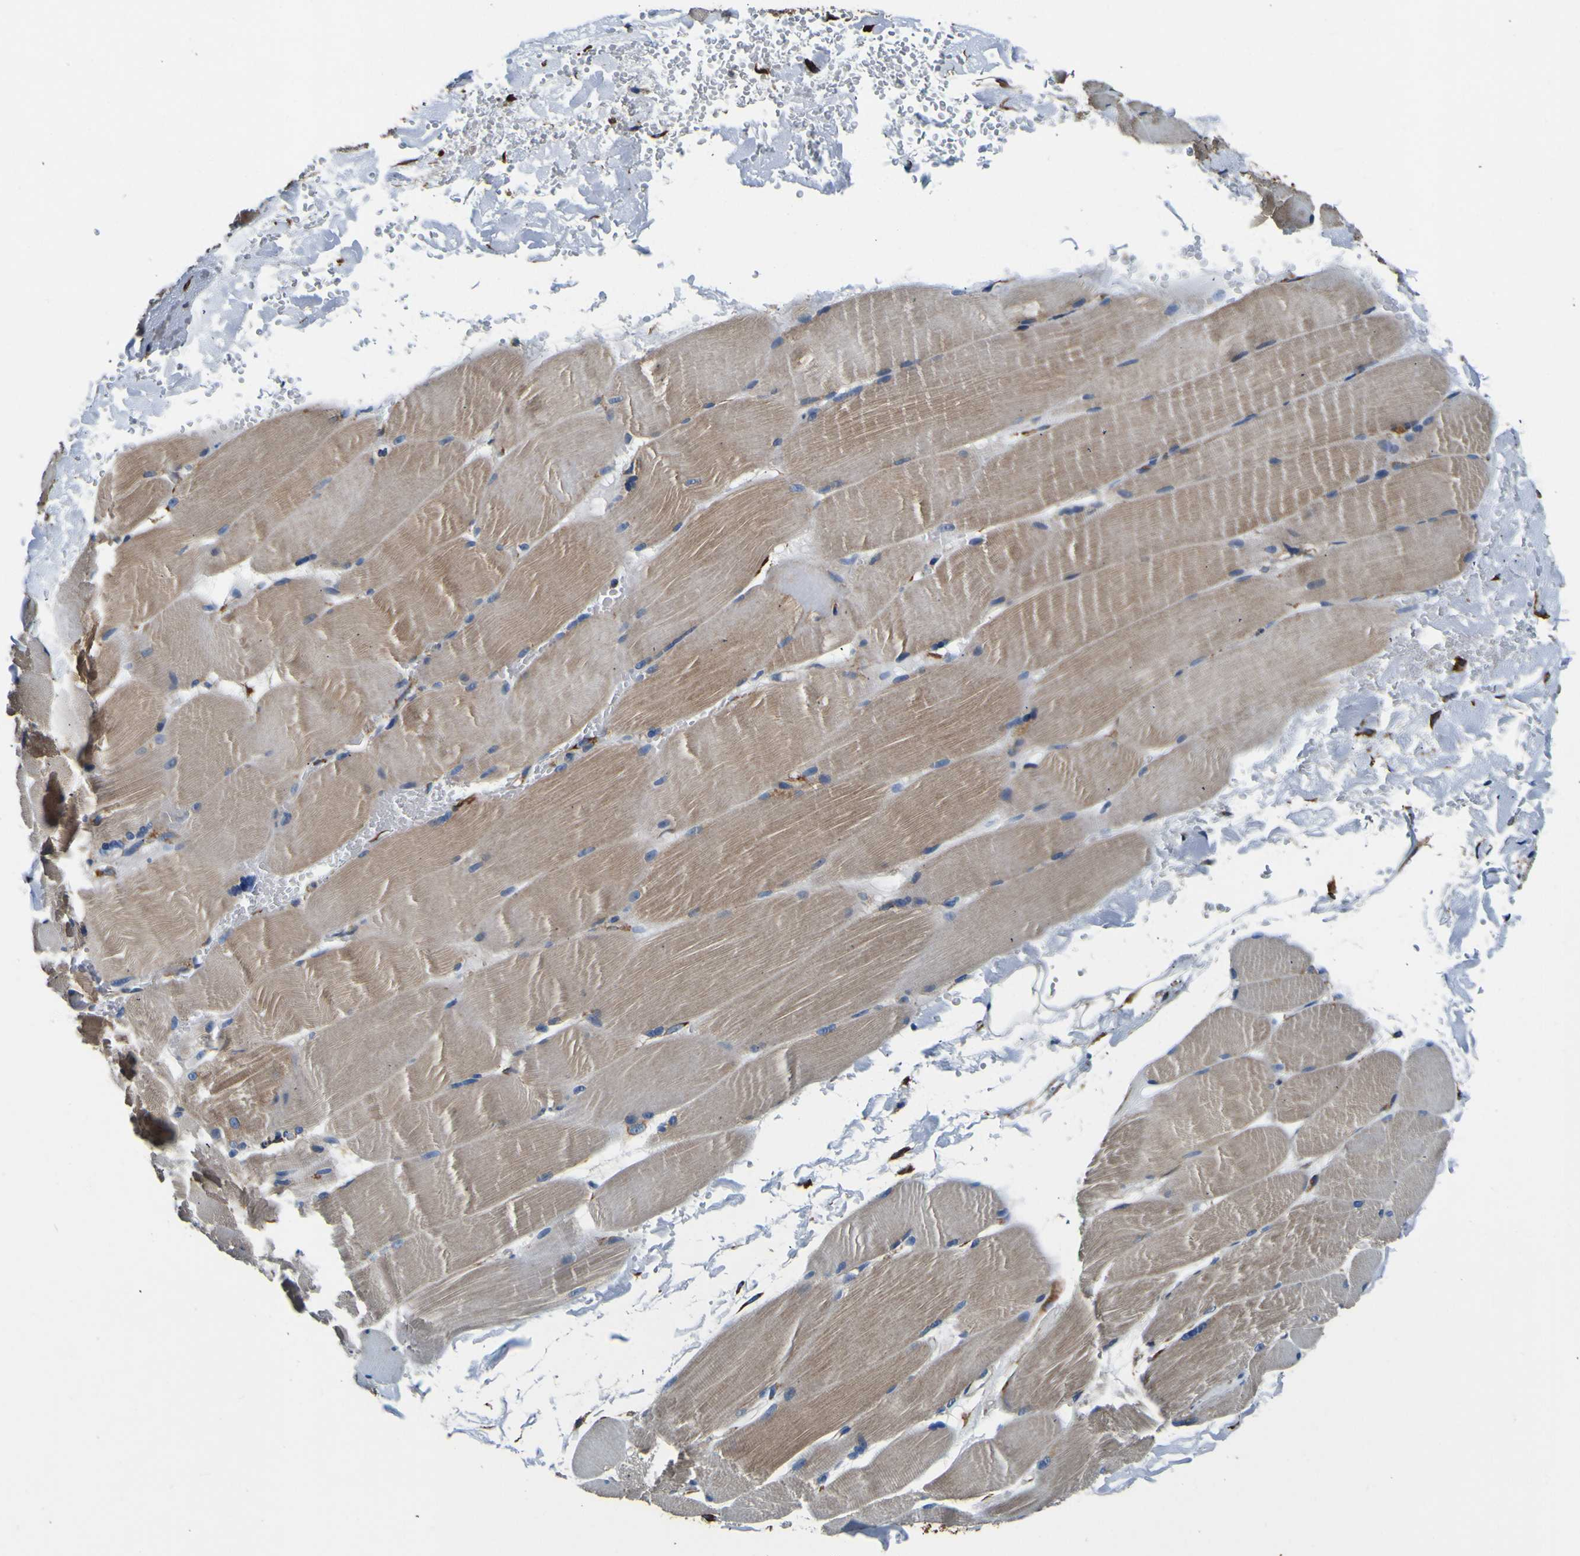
{"staining": {"intensity": "moderate", "quantity": ">75%", "location": "cytoplasmic/membranous"}, "tissue": "skeletal muscle", "cell_type": "Myocytes", "image_type": "normal", "snomed": [{"axis": "morphology", "description": "Normal tissue, NOS"}, {"axis": "topography", "description": "Skin"}, {"axis": "topography", "description": "Skeletal muscle"}], "caption": "This micrograph reveals IHC staining of unremarkable human skeletal muscle, with medium moderate cytoplasmic/membranous positivity in about >75% of myocytes.", "gene": "INPP5A", "patient": {"sex": "male", "age": 83}}